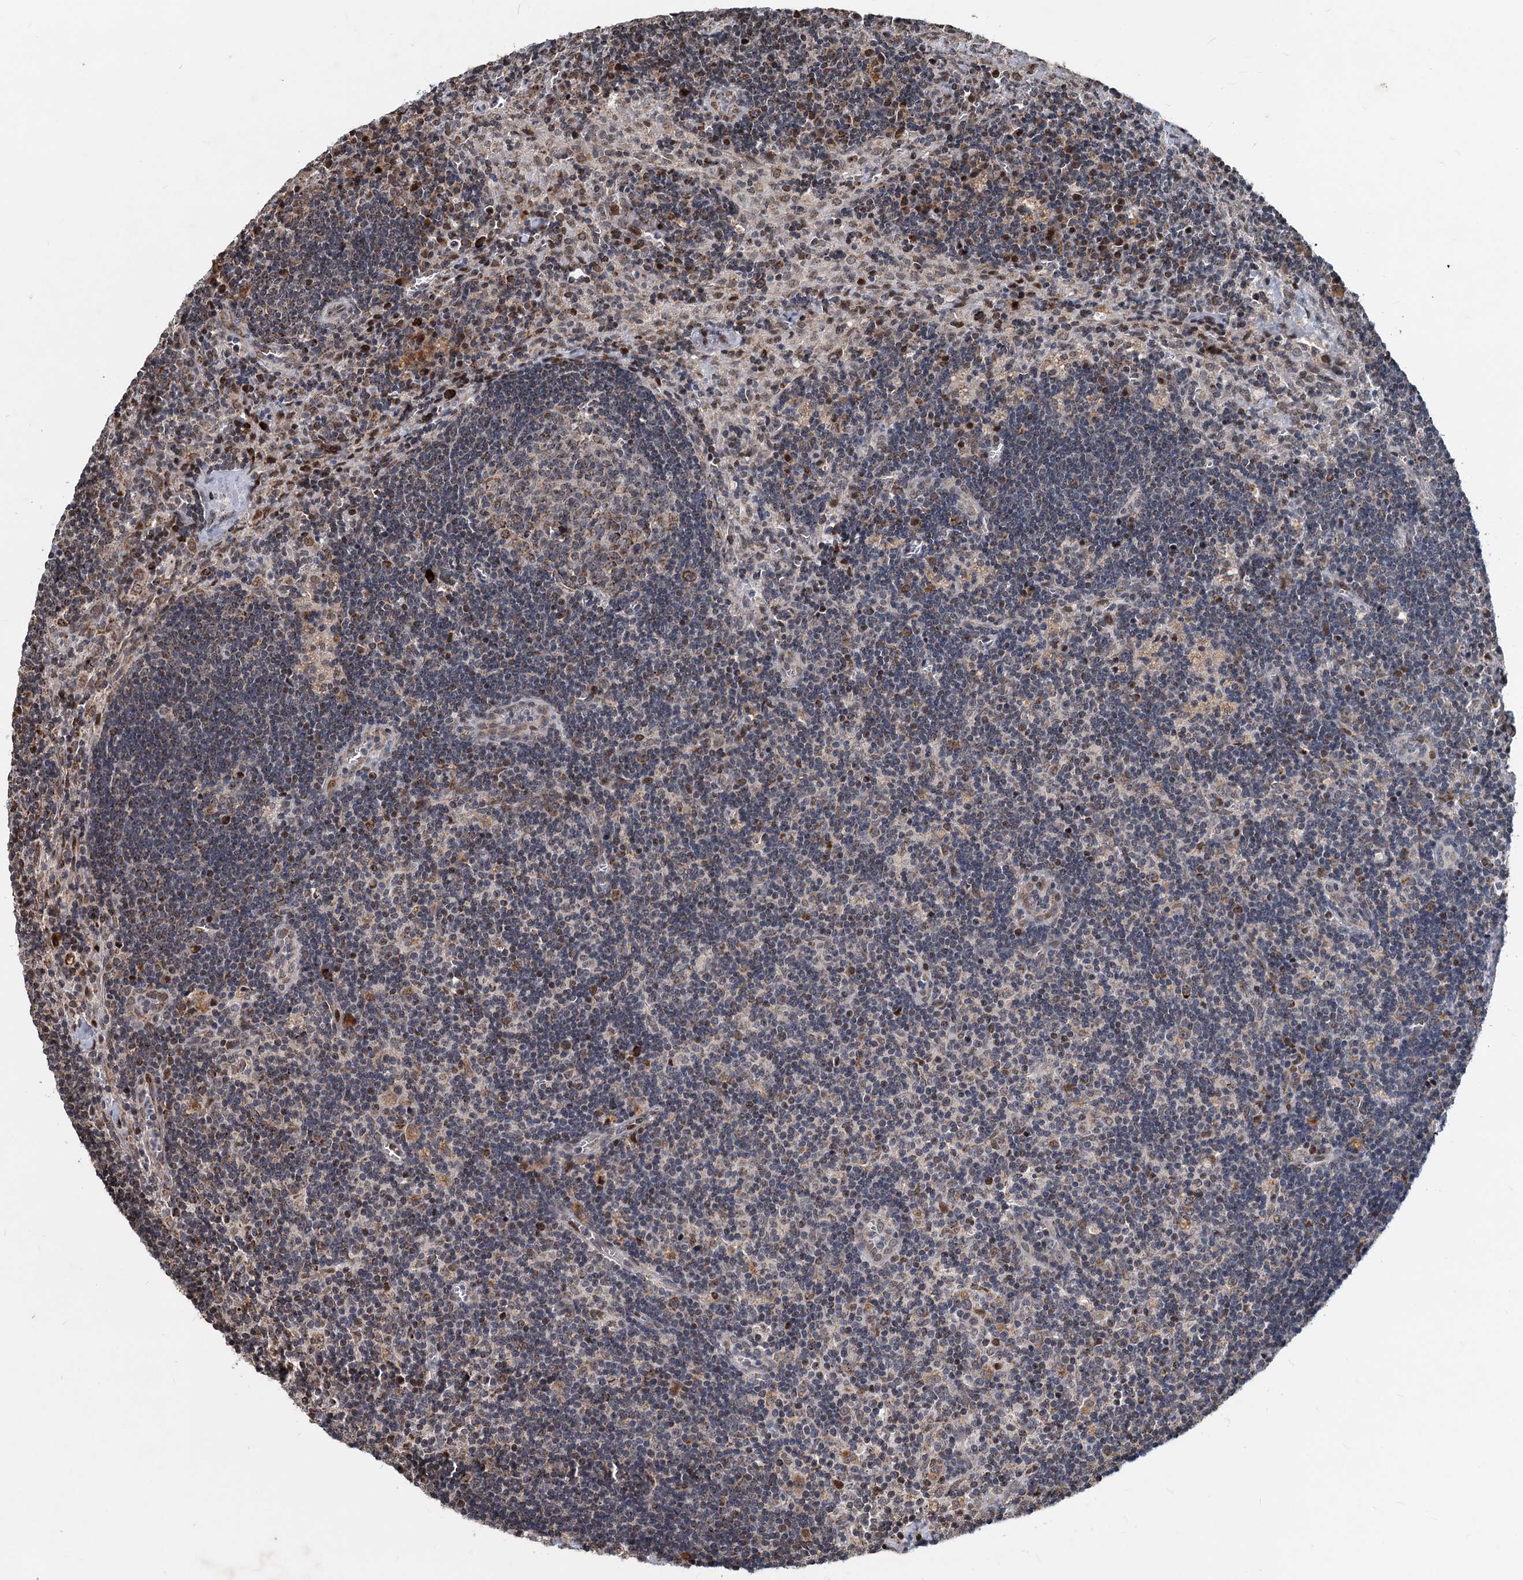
{"staining": {"intensity": "moderate", "quantity": "<25%", "location": "cytoplasmic/membranous"}, "tissue": "lymph node", "cell_type": "Germinal center cells", "image_type": "normal", "snomed": [{"axis": "morphology", "description": "Normal tissue, NOS"}, {"axis": "topography", "description": "Lymph node"}], "caption": "Immunohistochemical staining of benign human lymph node reveals low levels of moderate cytoplasmic/membranous positivity in approximately <25% of germinal center cells. The staining was performed using DAB, with brown indicating positive protein expression. Nuclei are stained blue with hematoxylin.", "gene": "RITA1", "patient": {"sex": "male", "age": 58}}